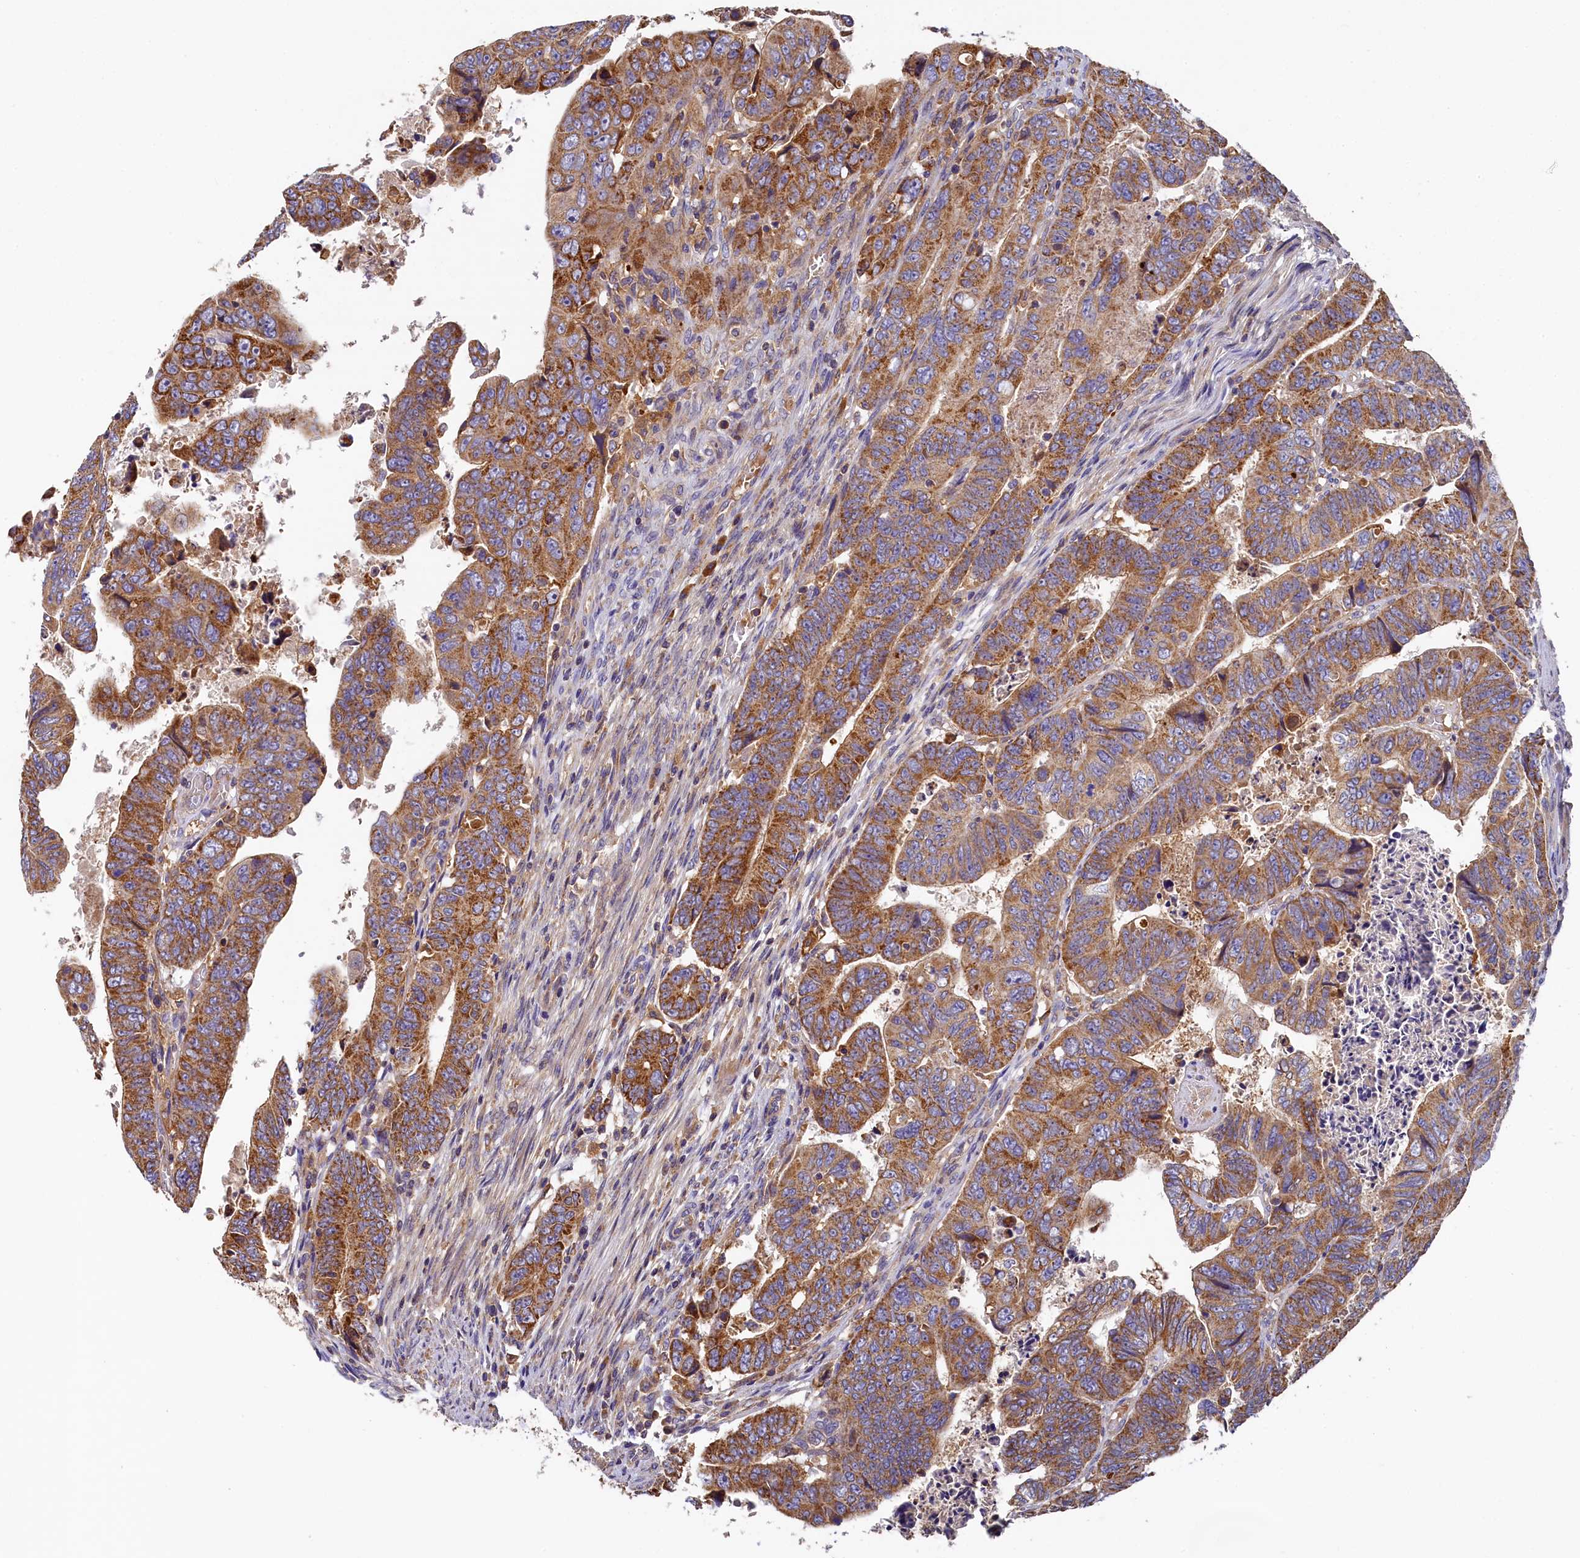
{"staining": {"intensity": "moderate", "quantity": ">75%", "location": "cytoplasmic/membranous"}, "tissue": "colorectal cancer", "cell_type": "Tumor cells", "image_type": "cancer", "snomed": [{"axis": "morphology", "description": "Normal tissue, NOS"}, {"axis": "morphology", "description": "Adenocarcinoma, NOS"}, {"axis": "topography", "description": "Rectum"}], "caption": "A medium amount of moderate cytoplasmic/membranous staining is present in about >75% of tumor cells in colorectal adenocarcinoma tissue.", "gene": "SEC31B", "patient": {"sex": "female", "age": 65}}